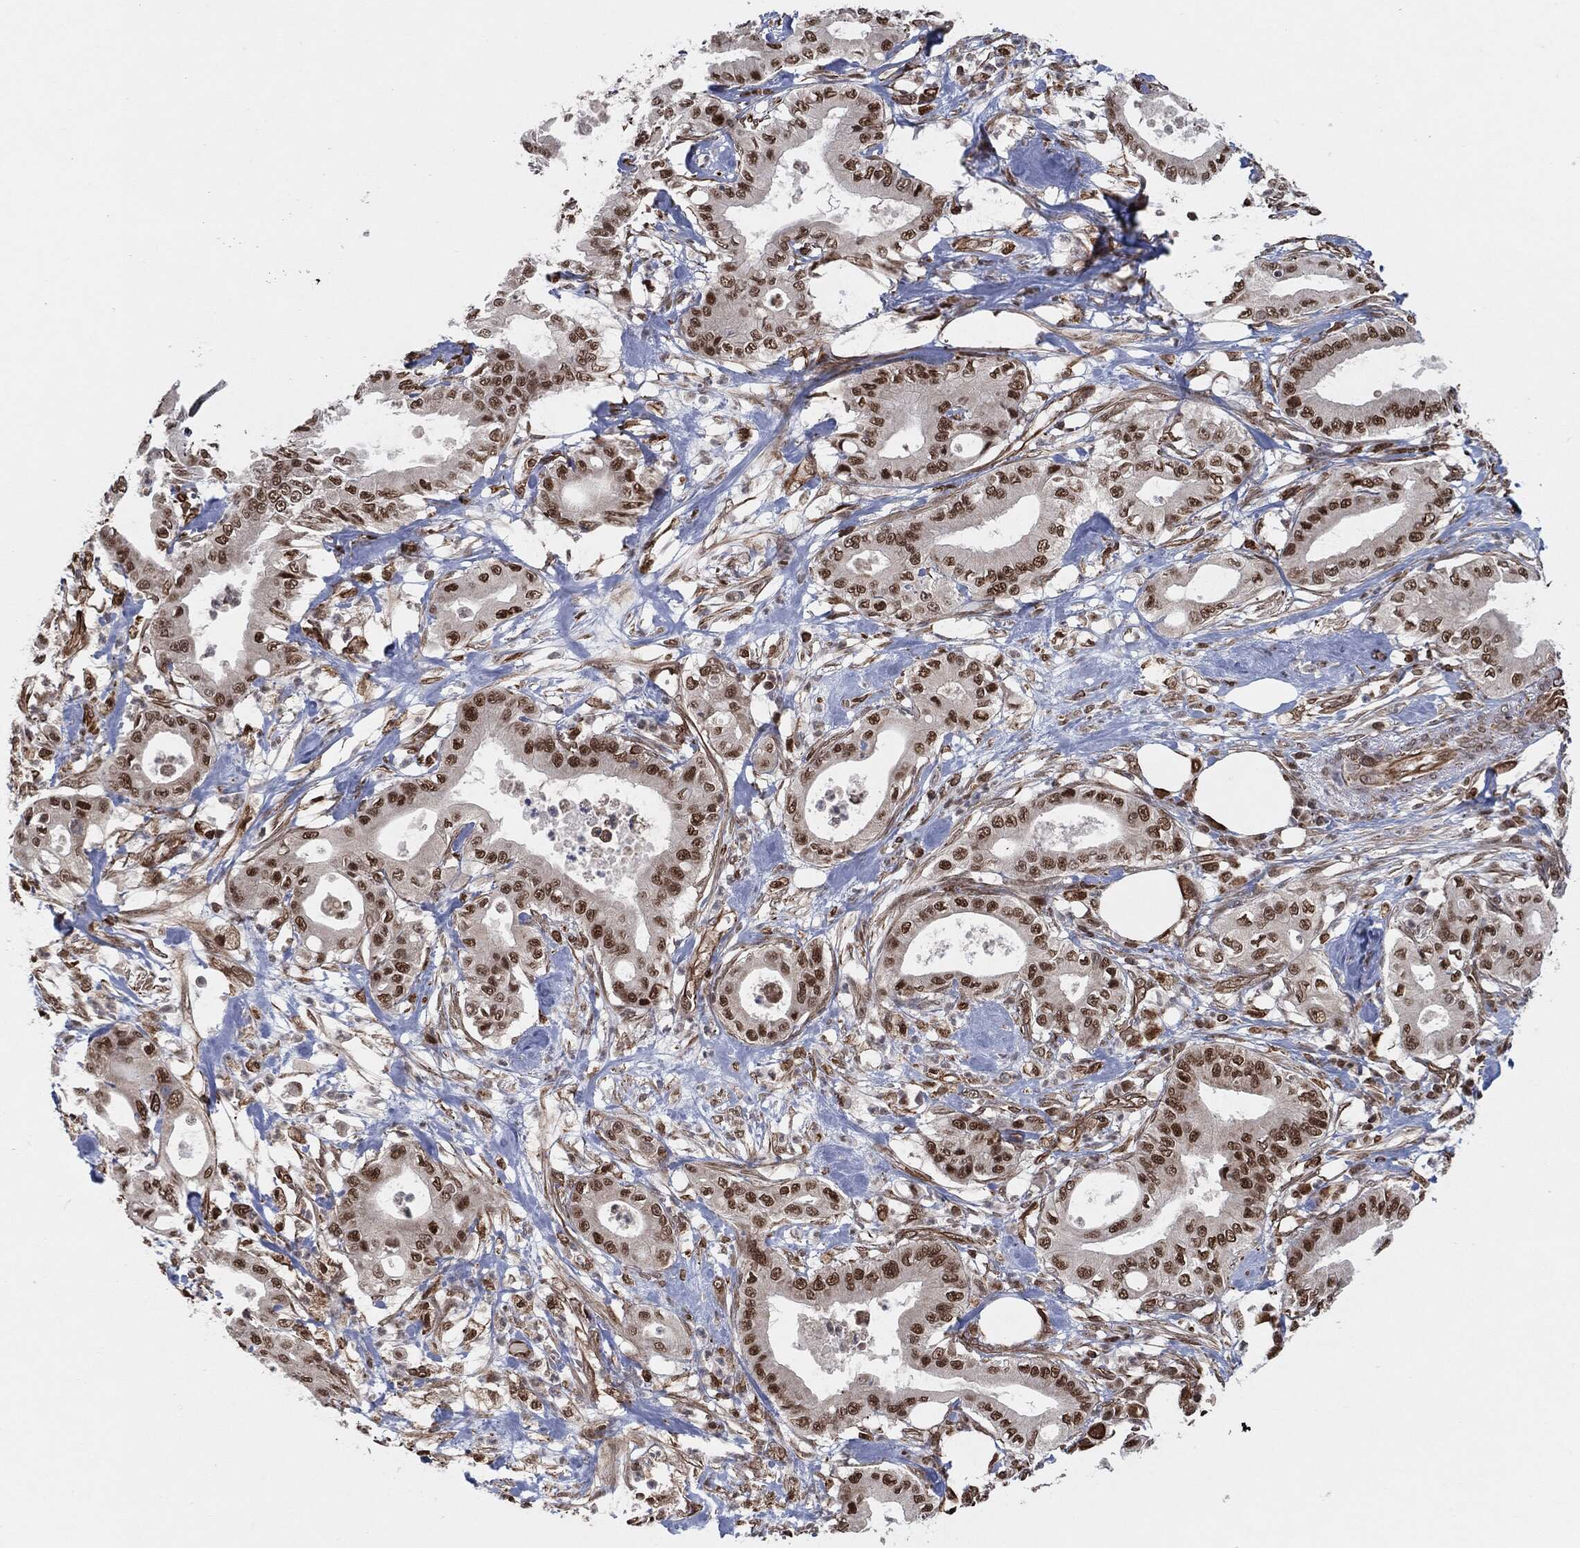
{"staining": {"intensity": "strong", "quantity": "25%-75%", "location": "nuclear"}, "tissue": "pancreatic cancer", "cell_type": "Tumor cells", "image_type": "cancer", "snomed": [{"axis": "morphology", "description": "Adenocarcinoma, NOS"}, {"axis": "topography", "description": "Pancreas"}], "caption": "Adenocarcinoma (pancreatic) stained with DAB immunohistochemistry (IHC) reveals high levels of strong nuclear expression in approximately 25%-75% of tumor cells.", "gene": "TP53RK", "patient": {"sex": "male", "age": 71}}